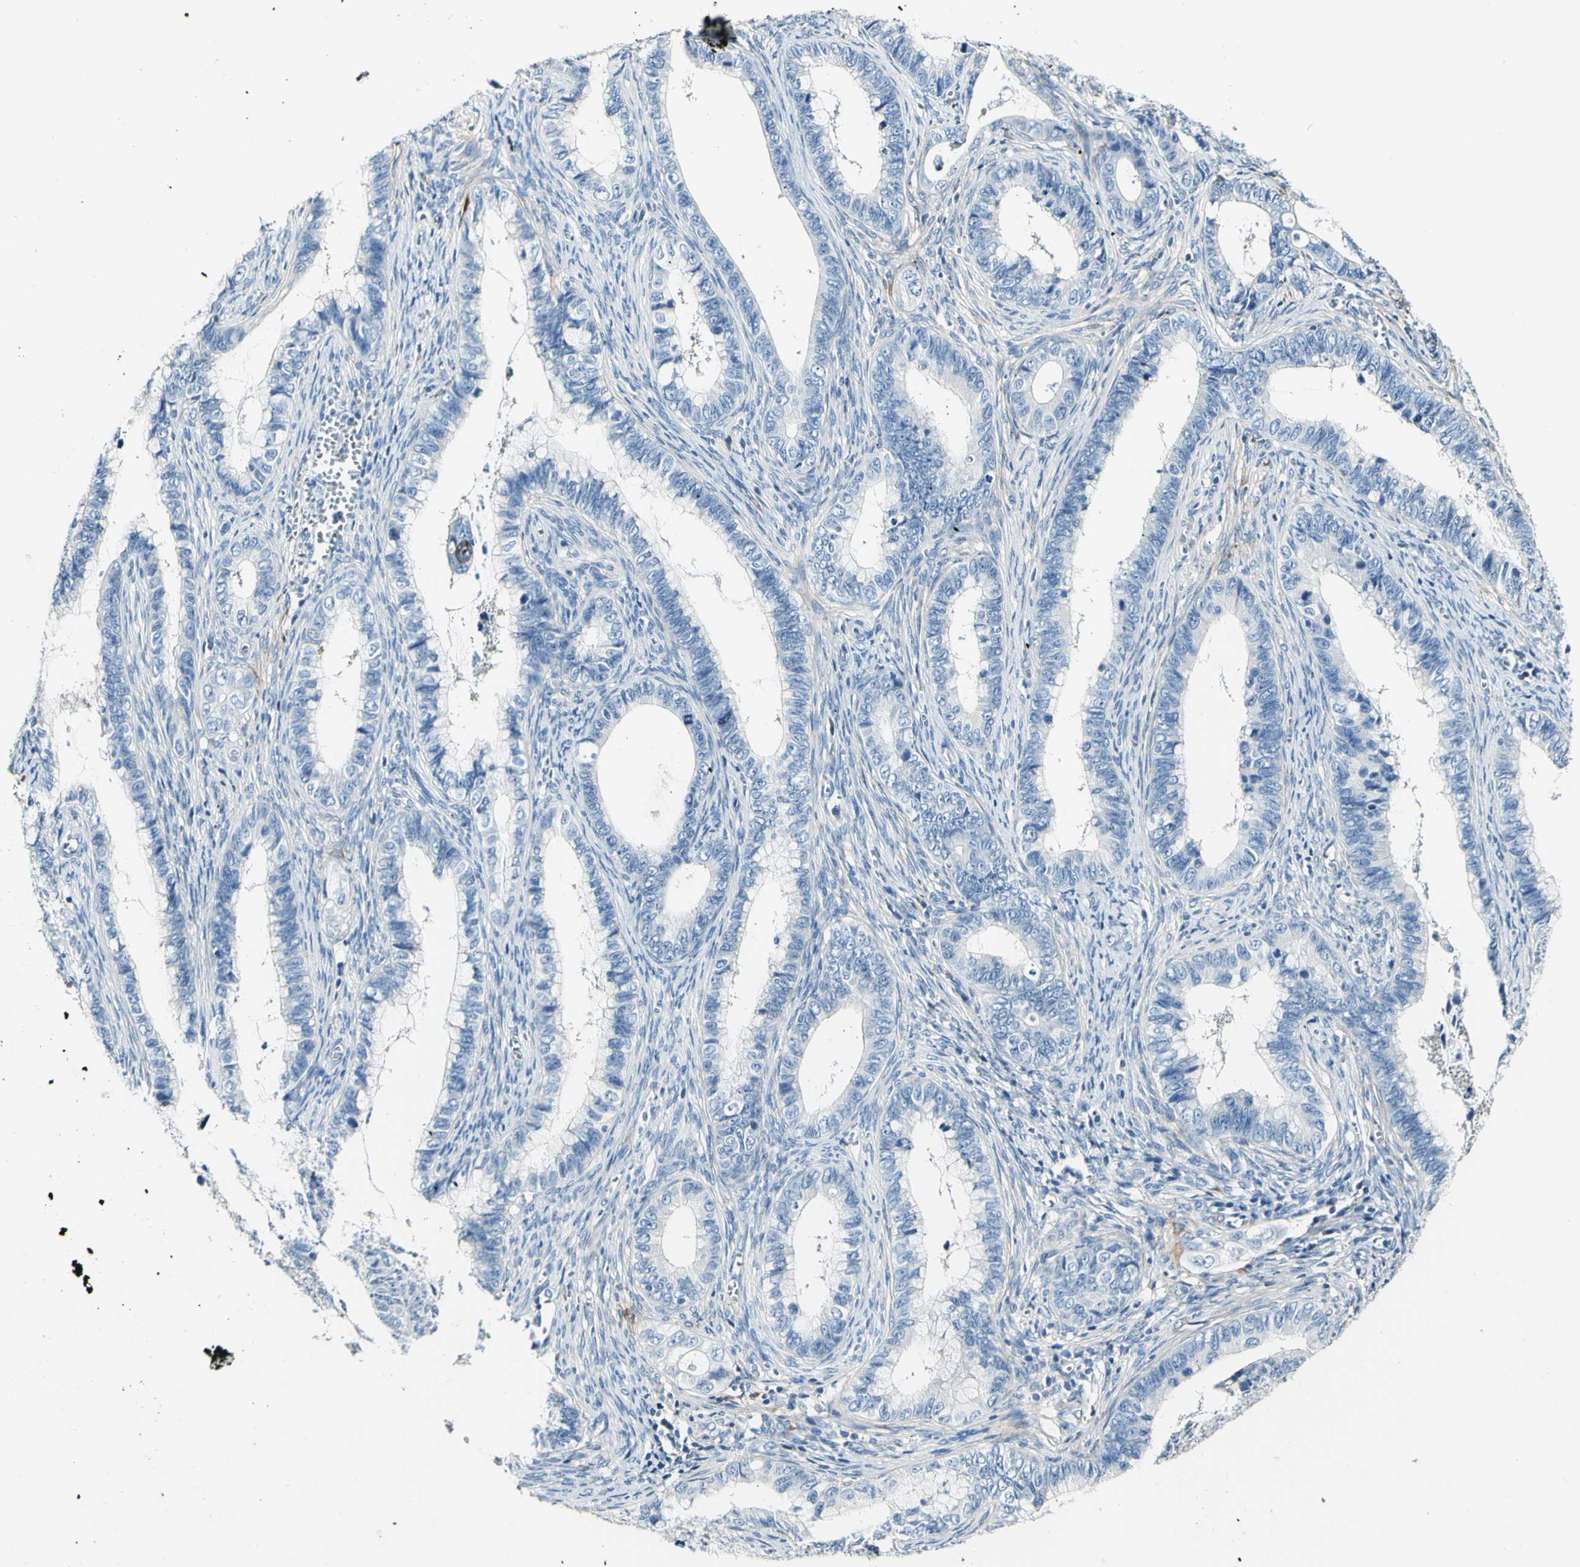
{"staining": {"intensity": "negative", "quantity": "none", "location": "none"}, "tissue": "cervical cancer", "cell_type": "Tumor cells", "image_type": "cancer", "snomed": [{"axis": "morphology", "description": "Adenocarcinoma, NOS"}, {"axis": "topography", "description": "Cervix"}], "caption": "High magnification brightfield microscopy of adenocarcinoma (cervical) stained with DAB (3,3'-diaminobenzidine) (brown) and counterstained with hematoxylin (blue): tumor cells show no significant positivity. Brightfield microscopy of IHC stained with DAB (brown) and hematoxylin (blue), captured at high magnification.", "gene": "COL6A3", "patient": {"sex": "female", "age": 44}}